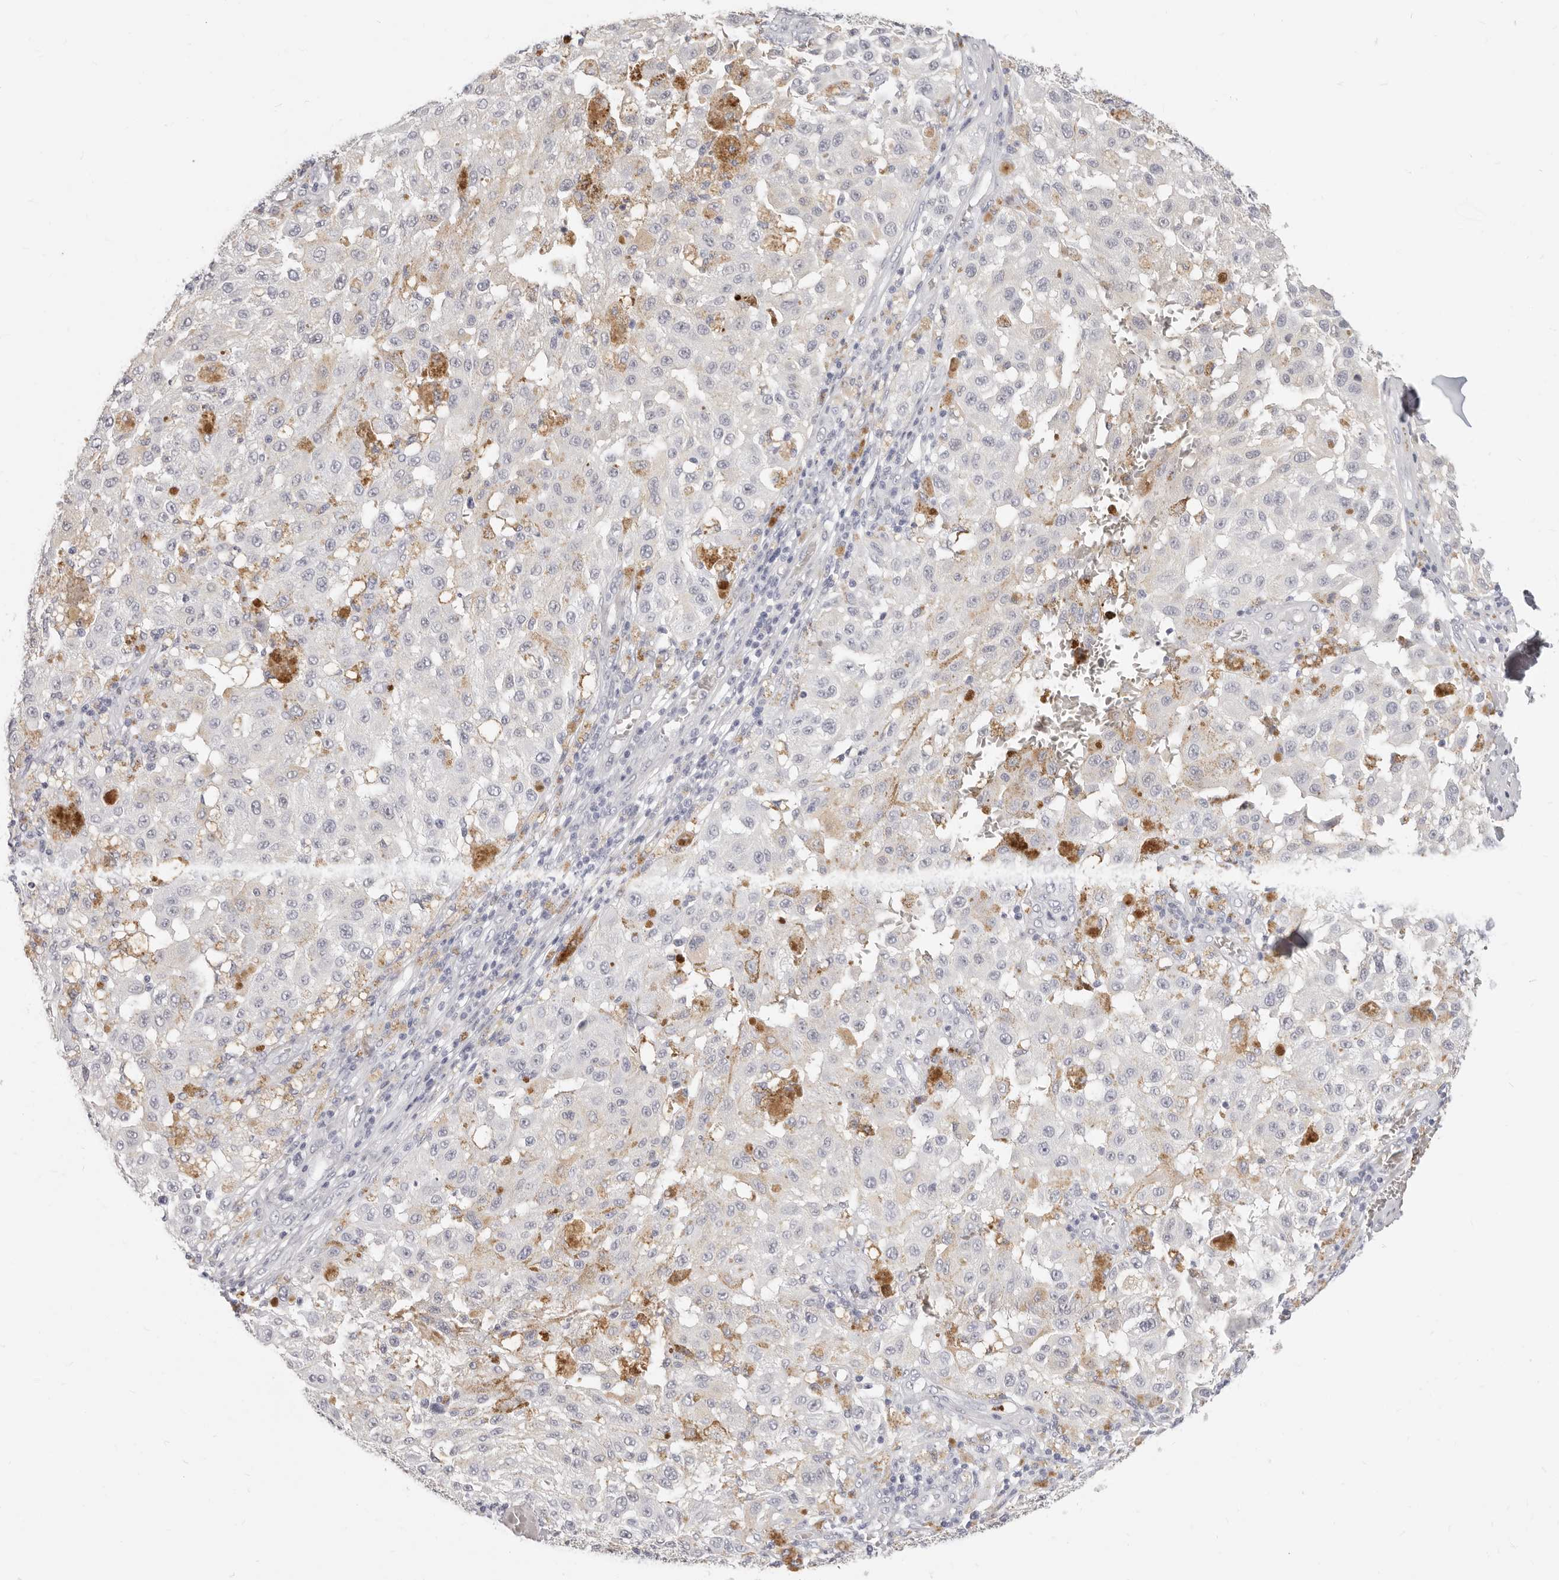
{"staining": {"intensity": "negative", "quantity": "none", "location": "none"}, "tissue": "melanoma", "cell_type": "Tumor cells", "image_type": "cancer", "snomed": [{"axis": "morphology", "description": "Malignant melanoma, NOS"}, {"axis": "topography", "description": "Skin"}], "caption": "Immunohistochemistry (IHC) micrograph of human melanoma stained for a protein (brown), which exhibits no positivity in tumor cells.", "gene": "CAMP", "patient": {"sex": "female", "age": 64}}